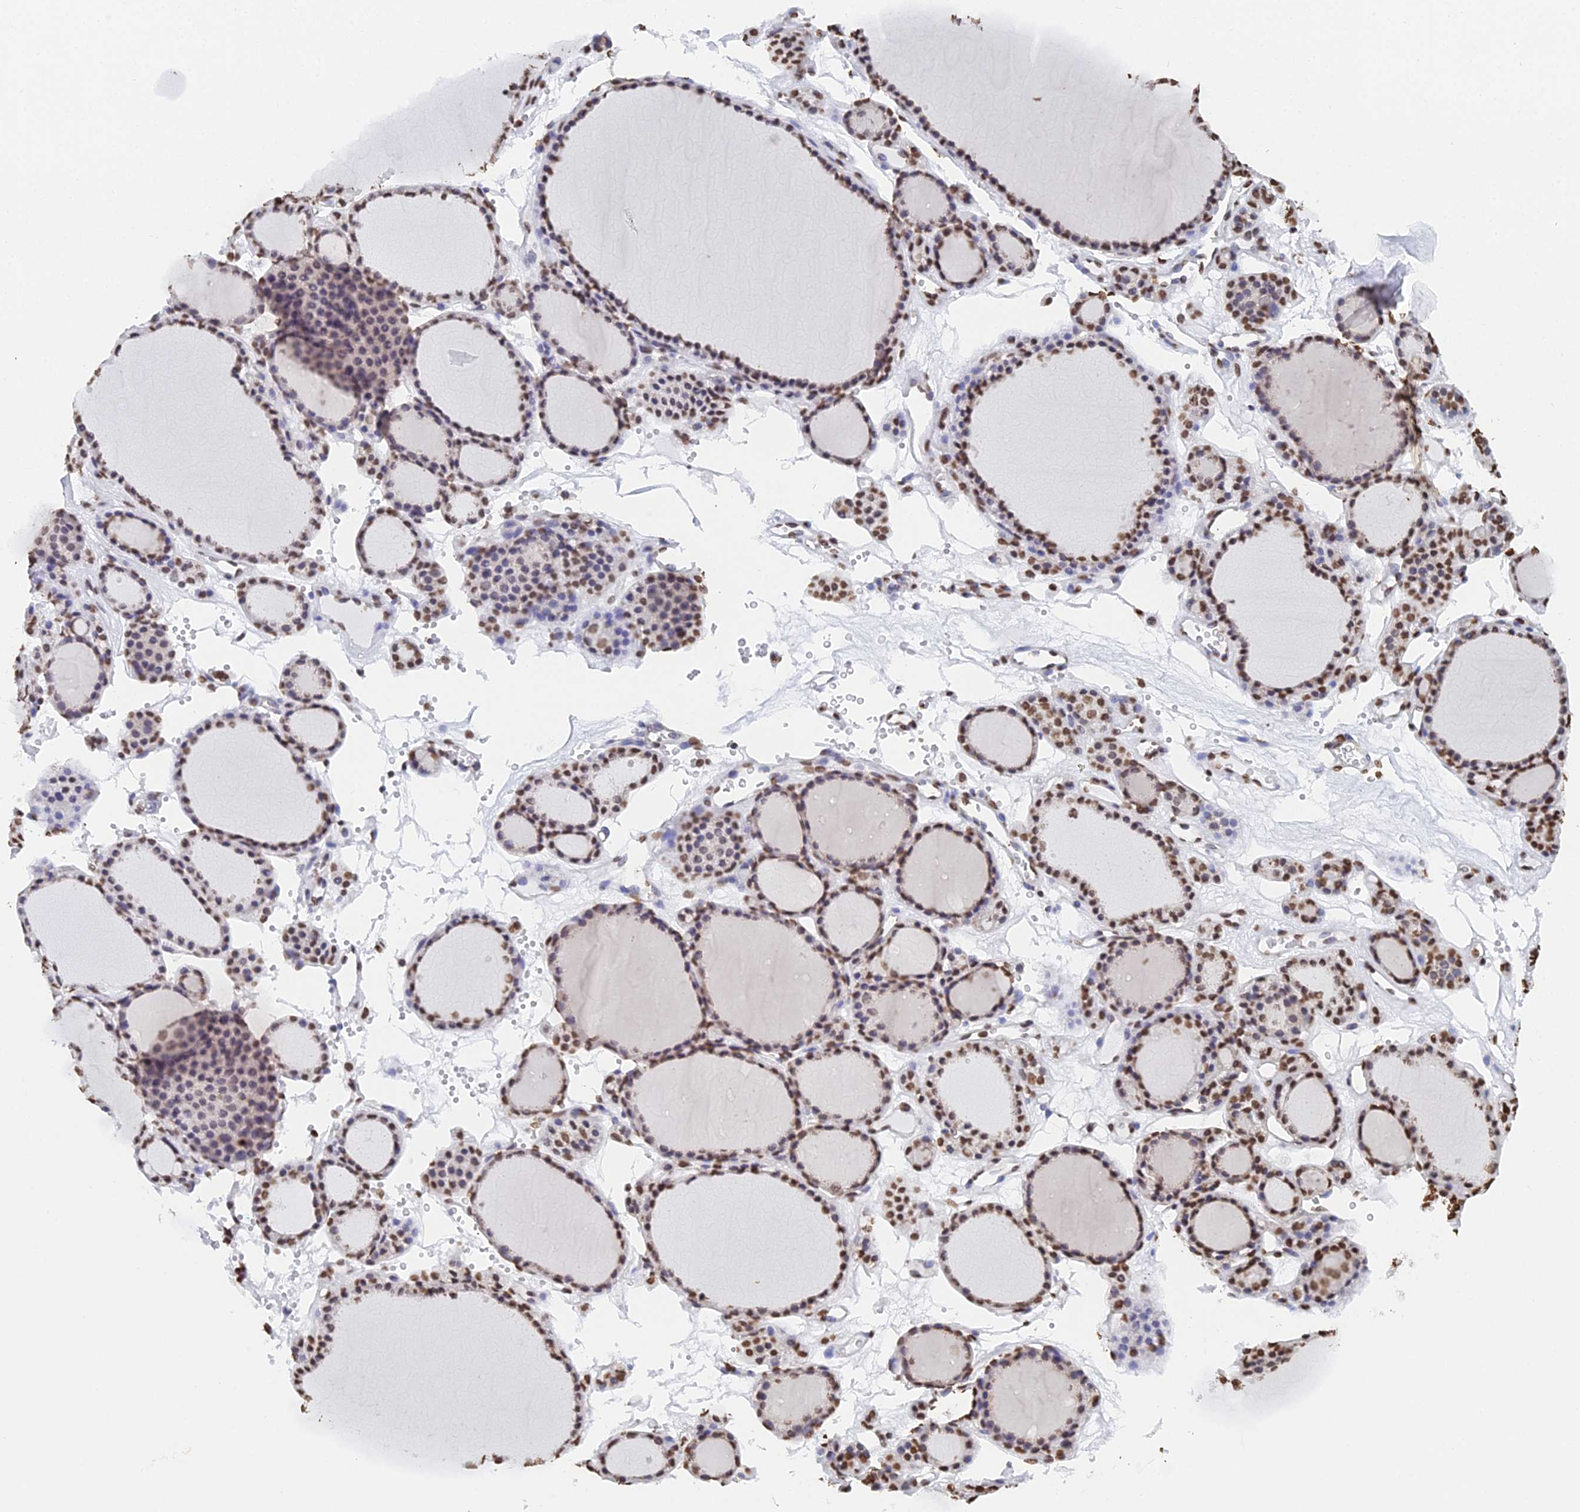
{"staining": {"intensity": "moderate", "quantity": ">75%", "location": "nuclear"}, "tissue": "thyroid gland", "cell_type": "Glandular cells", "image_type": "normal", "snomed": [{"axis": "morphology", "description": "Normal tissue, NOS"}, {"axis": "topography", "description": "Thyroid gland"}], "caption": "DAB (3,3'-diaminobenzidine) immunohistochemical staining of normal human thyroid gland reveals moderate nuclear protein positivity in about >75% of glandular cells. Nuclei are stained in blue.", "gene": "GBP3", "patient": {"sex": "female", "age": 28}}